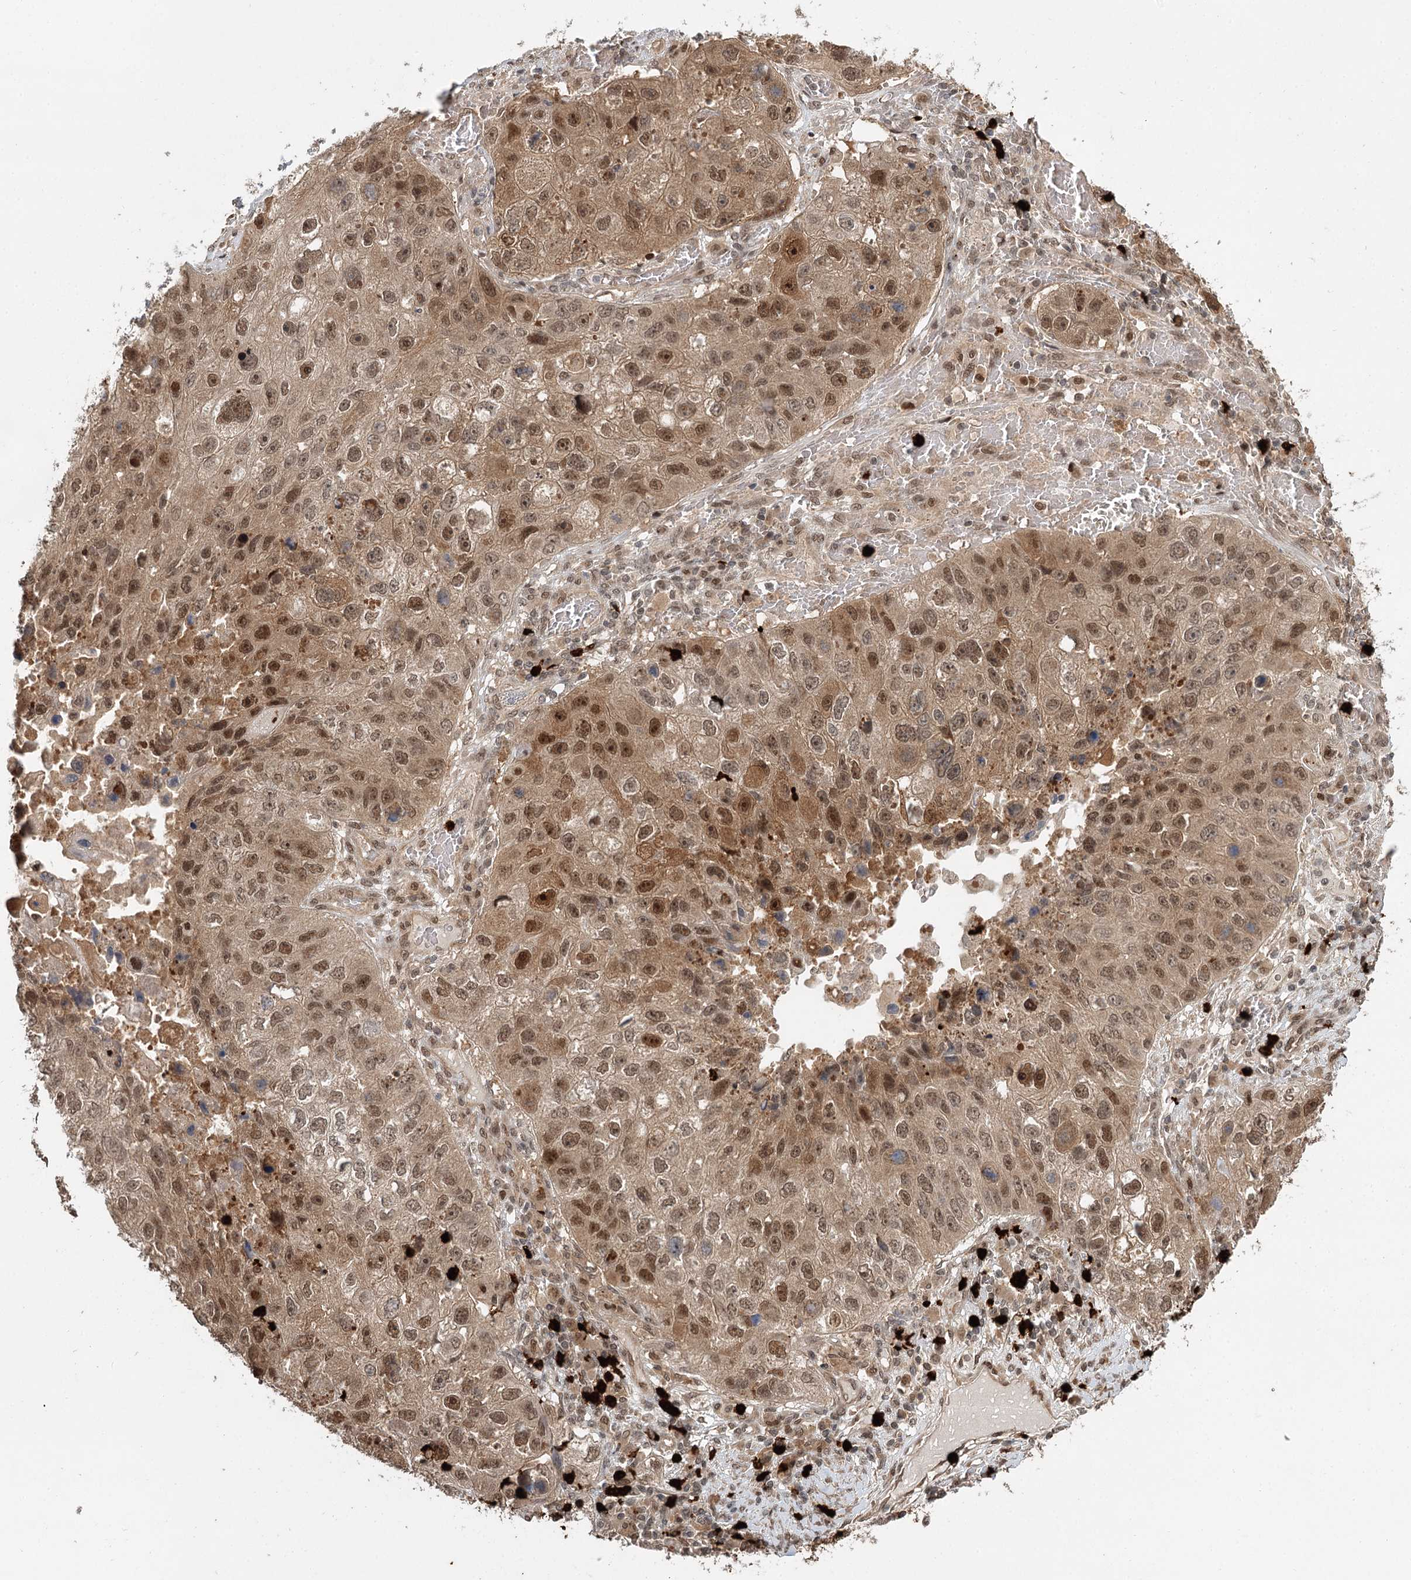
{"staining": {"intensity": "moderate", "quantity": ">75%", "location": "nuclear"}, "tissue": "lung cancer", "cell_type": "Tumor cells", "image_type": "cancer", "snomed": [{"axis": "morphology", "description": "Squamous cell carcinoma, NOS"}, {"axis": "topography", "description": "Lung"}], "caption": "Immunohistochemistry histopathology image of neoplastic tissue: lung squamous cell carcinoma stained using immunohistochemistry exhibits medium levels of moderate protein expression localized specifically in the nuclear of tumor cells, appearing as a nuclear brown color.", "gene": "N6AMT1", "patient": {"sex": "male", "age": 61}}